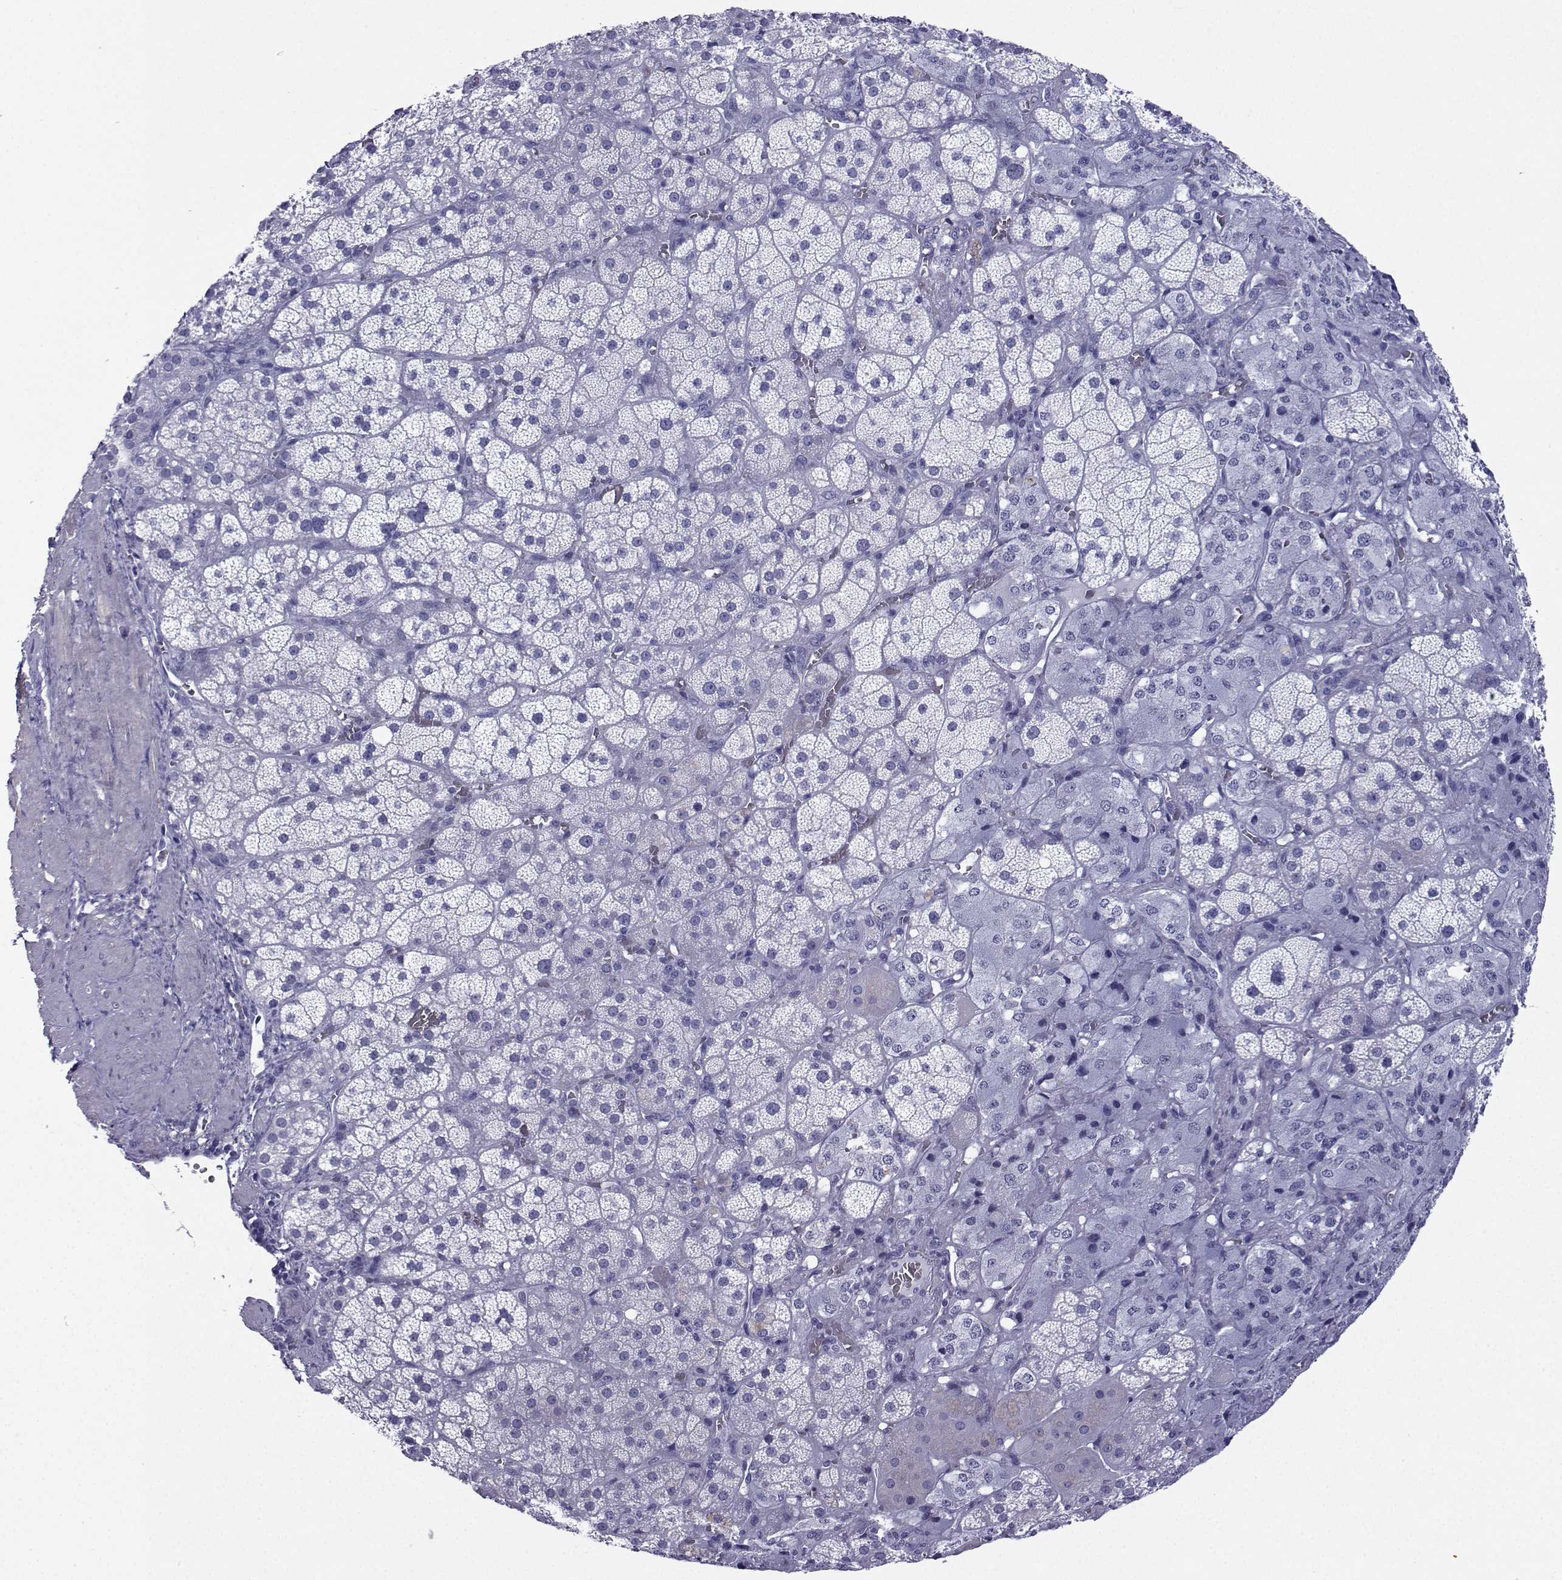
{"staining": {"intensity": "negative", "quantity": "none", "location": "none"}, "tissue": "adrenal gland", "cell_type": "Glandular cells", "image_type": "normal", "snomed": [{"axis": "morphology", "description": "Normal tissue, NOS"}, {"axis": "topography", "description": "Adrenal gland"}], "caption": "IHC histopathology image of benign adrenal gland: human adrenal gland stained with DAB shows no significant protein positivity in glandular cells. (Immunohistochemistry, brightfield microscopy, high magnification).", "gene": "KIF17", "patient": {"sex": "male", "age": 57}}